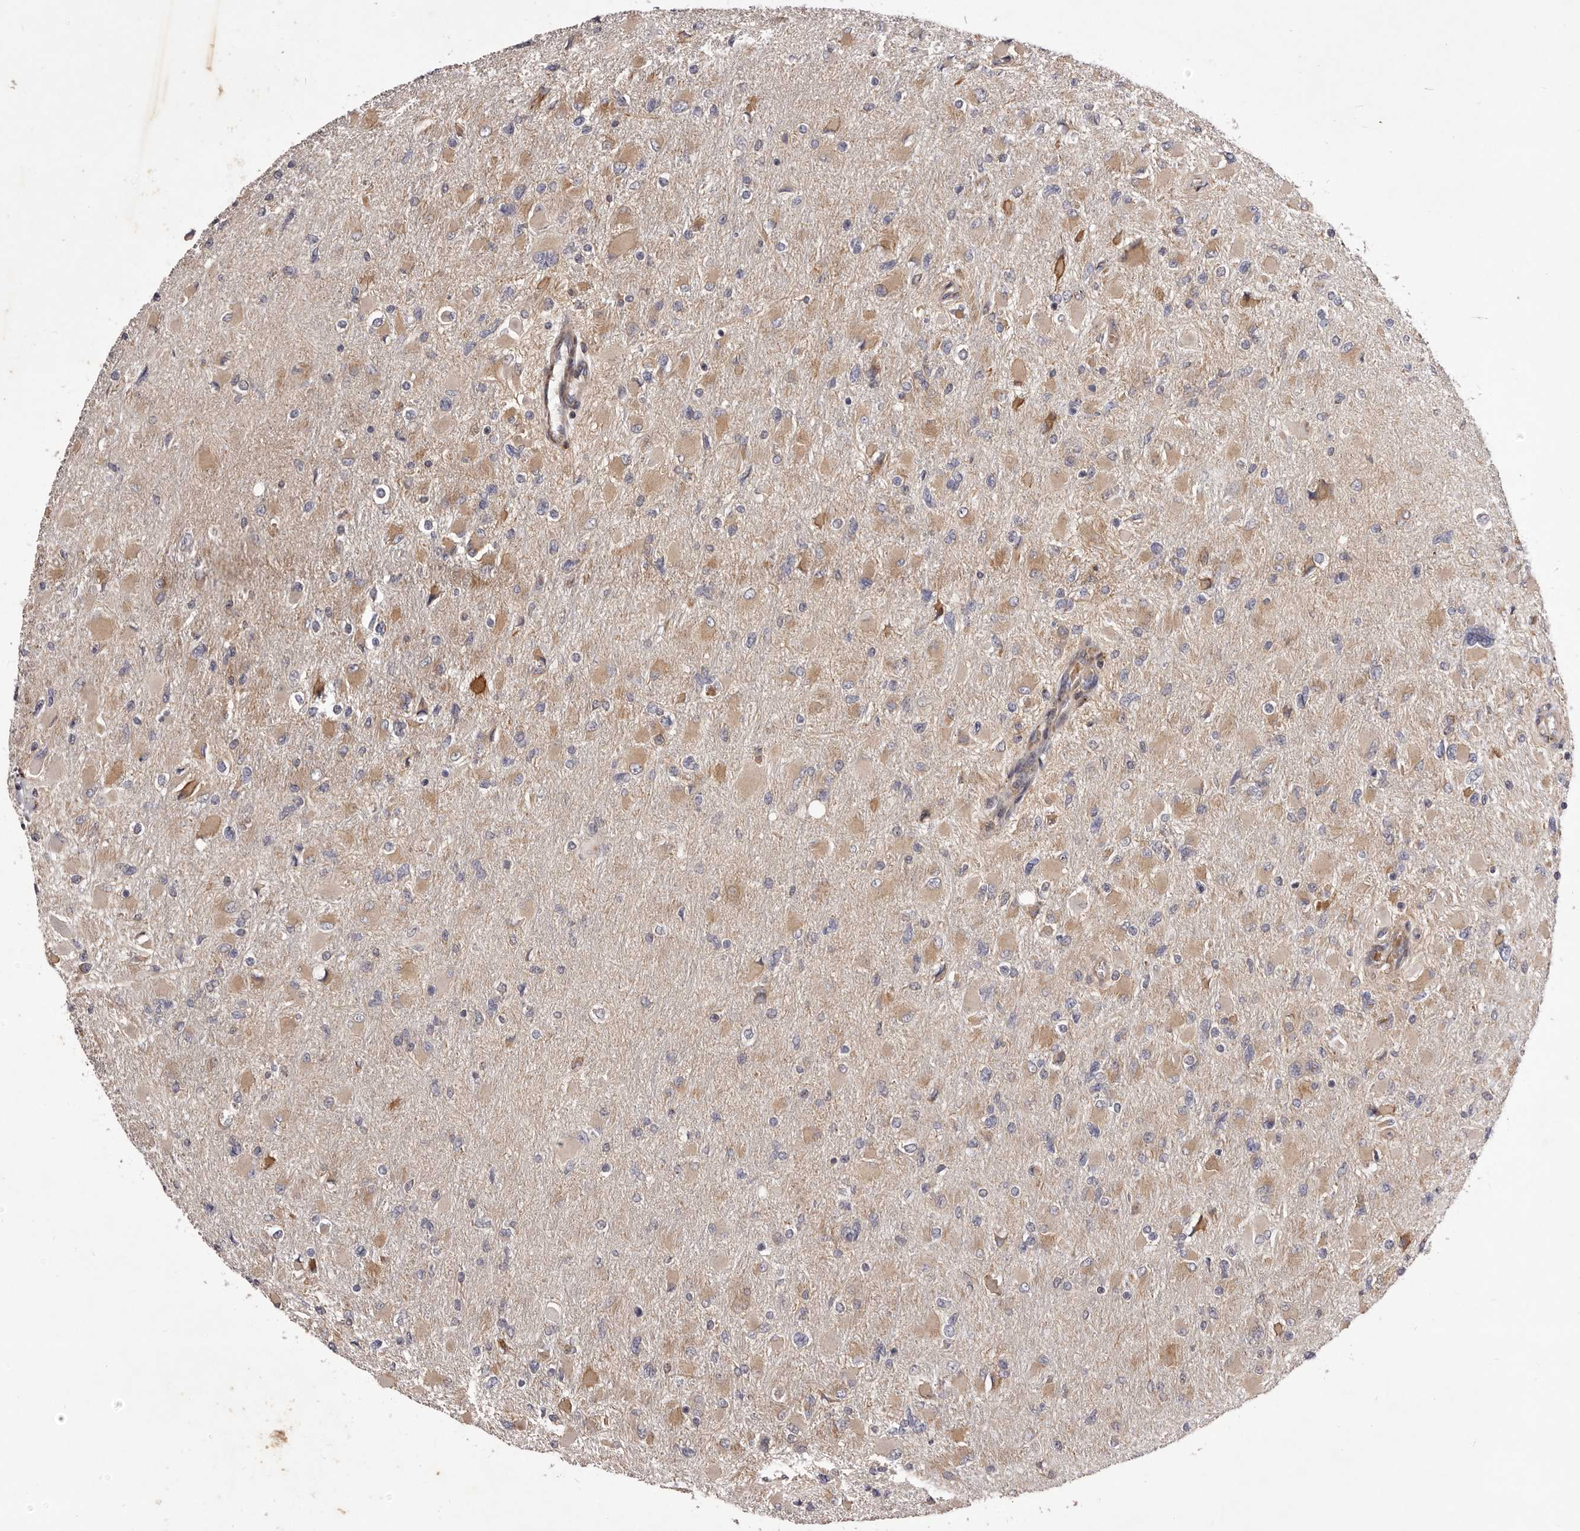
{"staining": {"intensity": "weak", "quantity": "25%-75%", "location": "cytoplasmic/membranous"}, "tissue": "glioma", "cell_type": "Tumor cells", "image_type": "cancer", "snomed": [{"axis": "morphology", "description": "Glioma, malignant, High grade"}, {"axis": "topography", "description": "Cerebral cortex"}], "caption": "Immunohistochemistry micrograph of neoplastic tissue: human high-grade glioma (malignant) stained using IHC reveals low levels of weak protein expression localized specifically in the cytoplasmic/membranous of tumor cells, appearing as a cytoplasmic/membranous brown color.", "gene": "ALPK1", "patient": {"sex": "female", "age": 36}}